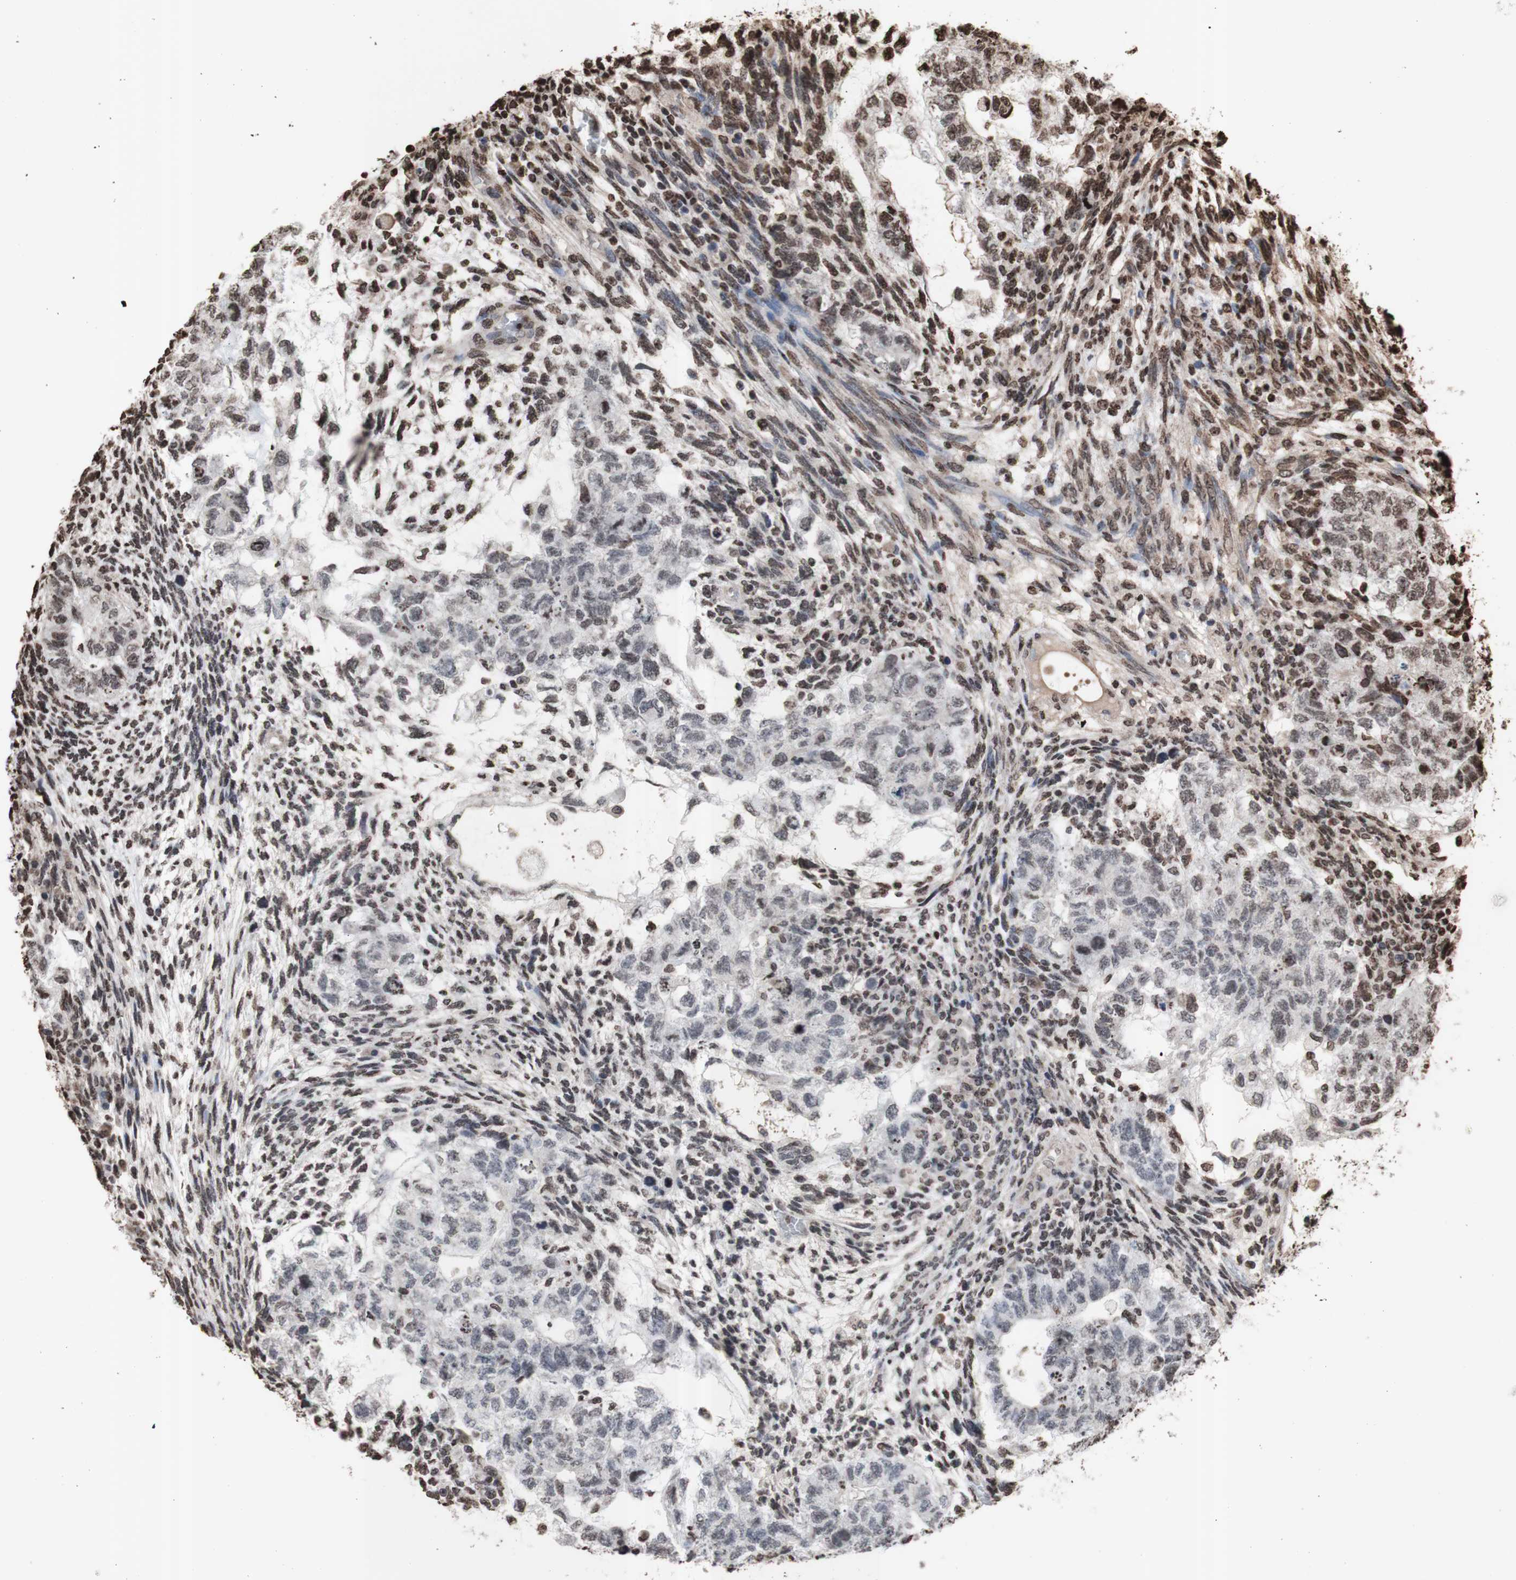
{"staining": {"intensity": "weak", "quantity": "<25%", "location": "nuclear"}, "tissue": "testis cancer", "cell_type": "Tumor cells", "image_type": "cancer", "snomed": [{"axis": "morphology", "description": "Normal tissue, NOS"}, {"axis": "morphology", "description": "Carcinoma, Embryonal, NOS"}, {"axis": "topography", "description": "Testis"}], "caption": "Embryonal carcinoma (testis) was stained to show a protein in brown. There is no significant staining in tumor cells.", "gene": "SNAI2", "patient": {"sex": "male", "age": 36}}